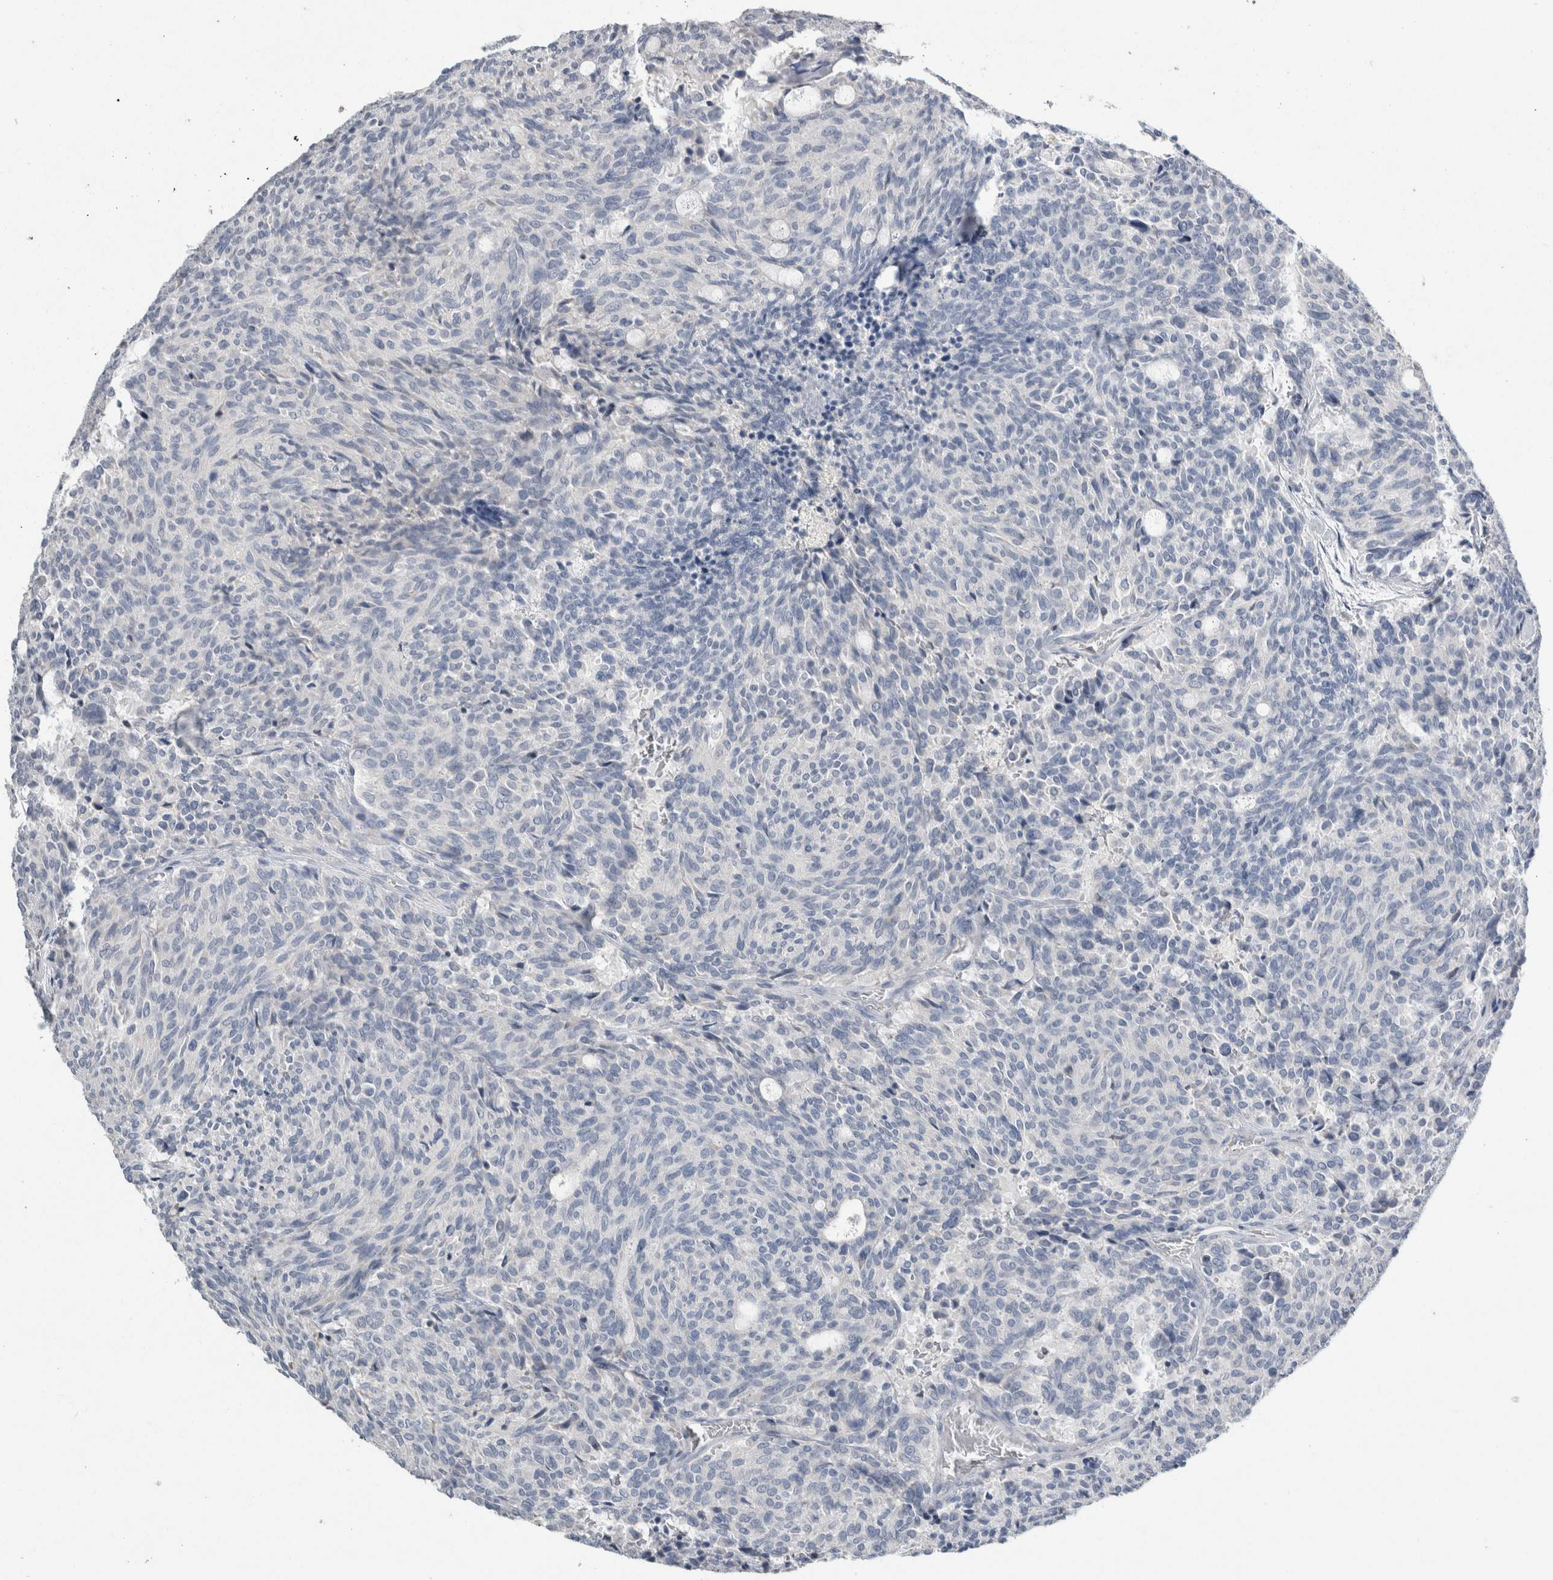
{"staining": {"intensity": "negative", "quantity": "none", "location": "none"}, "tissue": "carcinoid", "cell_type": "Tumor cells", "image_type": "cancer", "snomed": [{"axis": "morphology", "description": "Carcinoid, malignant, NOS"}, {"axis": "topography", "description": "Pancreas"}], "caption": "A photomicrograph of carcinoid stained for a protein displays no brown staining in tumor cells.", "gene": "NEFM", "patient": {"sex": "female", "age": 54}}